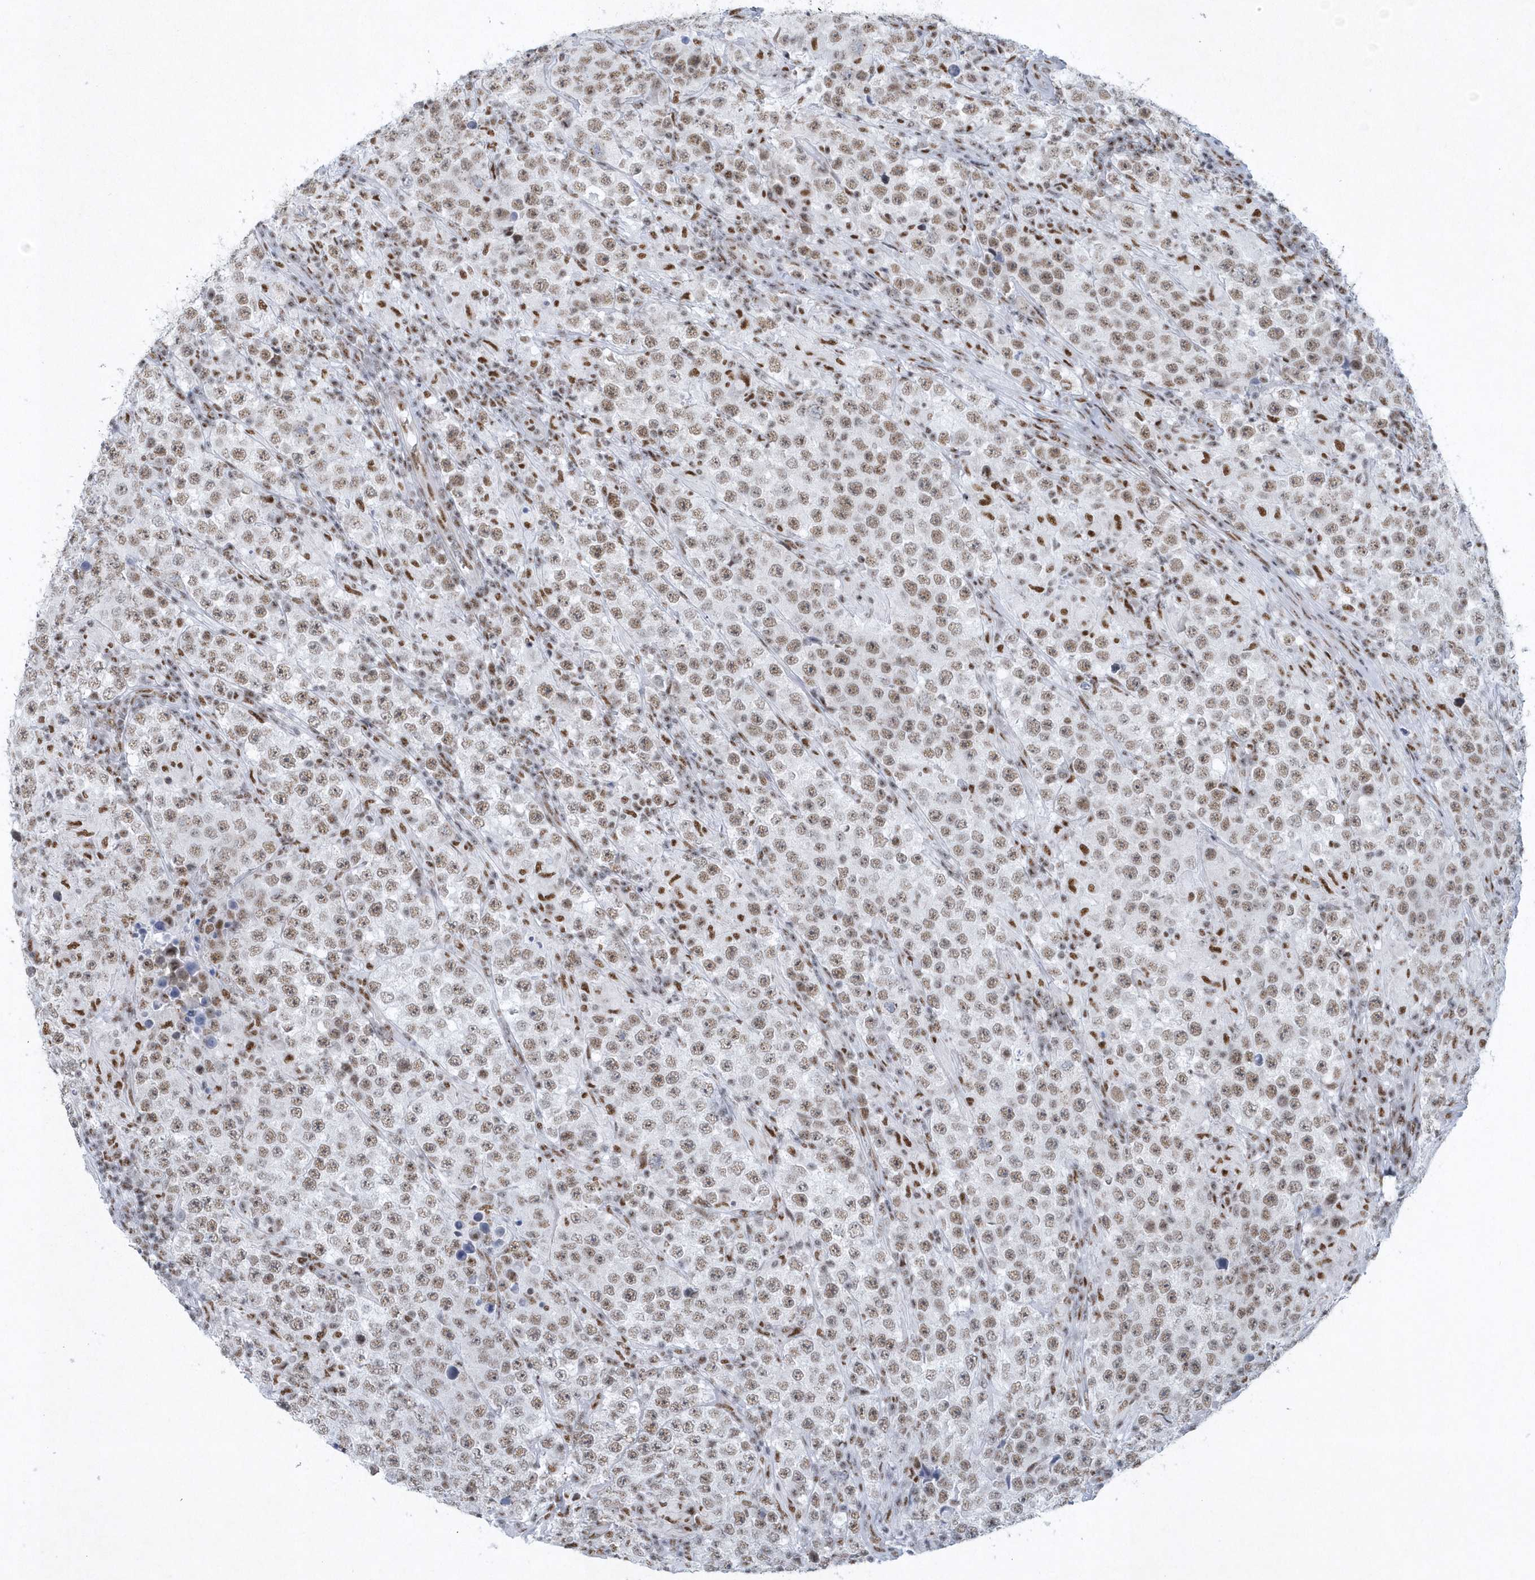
{"staining": {"intensity": "moderate", "quantity": ">75%", "location": "nuclear"}, "tissue": "testis cancer", "cell_type": "Tumor cells", "image_type": "cancer", "snomed": [{"axis": "morphology", "description": "Normal tissue, NOS"}, {"axis": "morphology", "description": "Urothelial carcinoma, High grade"}, {"axis": "morphology", "description": "Seminoma, NOS"}, {"axis": "morphology", "description": "Carcinoma, Embryonal, NOS"}, {"axis": "topography", "description": "Urinary bladder"}, {"axis": "topography", "description": "Testis"}], "caption": "This photomicrograph displays IHC staining of human testis embryonal carcinoma, with medium moderate nuclear positivity in approximately >75% of tumor cells.", "gene": "DCLRE1A", "patient": {"sex": "male", "age": 41}}